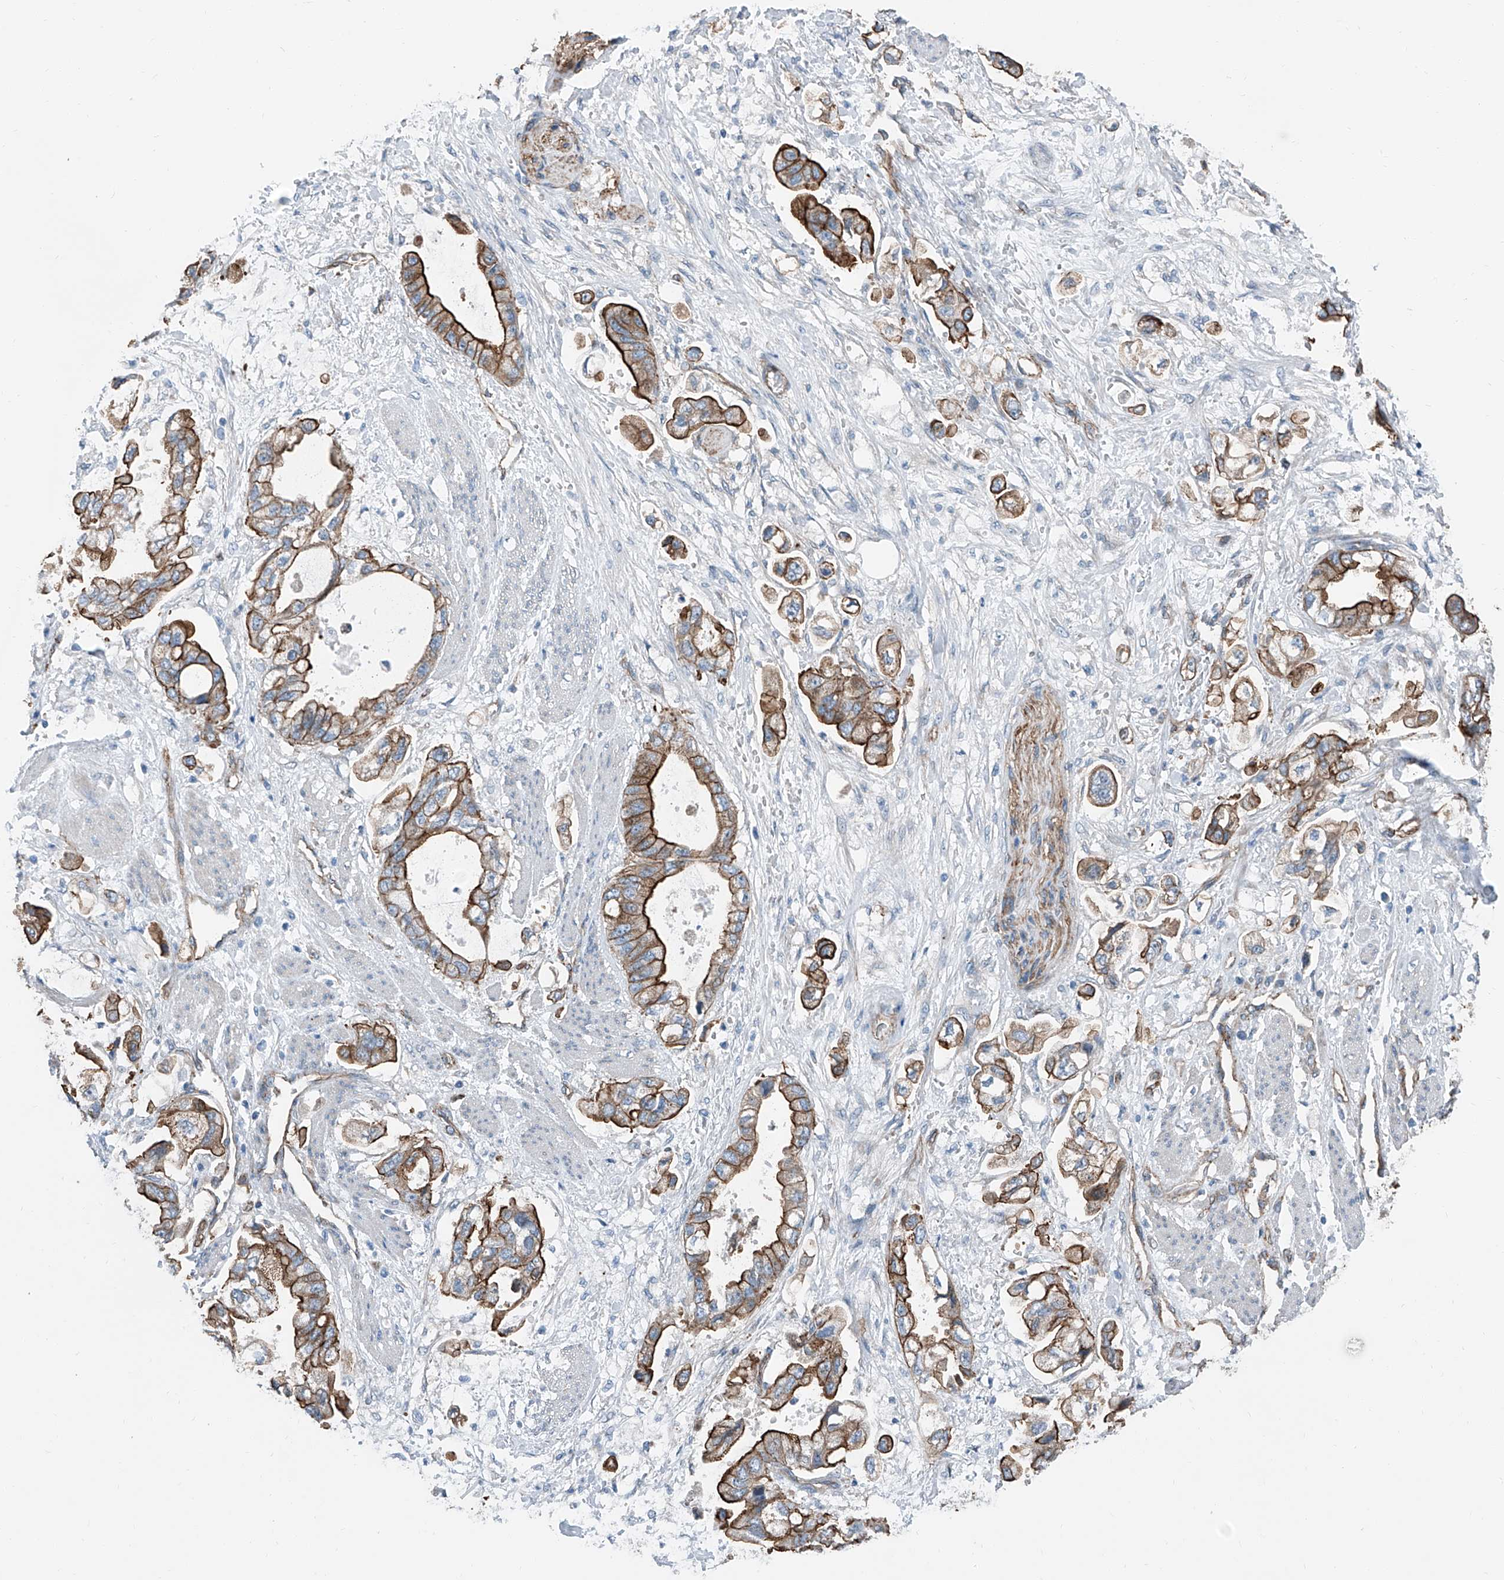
{"staining": {"intensity": "strong", "quantity": ">75%", "location": "cytoplasmic/membranous"}, "tissue": "stomach cancer", "cell_type": "Tumor cells", "image_type": "cancer", "snomed": [{"axis": "morphology", "description": "Adenocarcinoma, NOS"}, {"axis": "topography", "description": "Stomach"}], "caption": "Immunohistochemical staining of human stomach cancer (adenocarcinoma) shows high levels of strong cytoplasmic/membranous protein expression in about >75% of tumor cells. (DAB IHC, brown staining for protein, blue staining for nuclei).", "gene": "THEMIS2", "patient": {"sex": "male", "age": 62}}